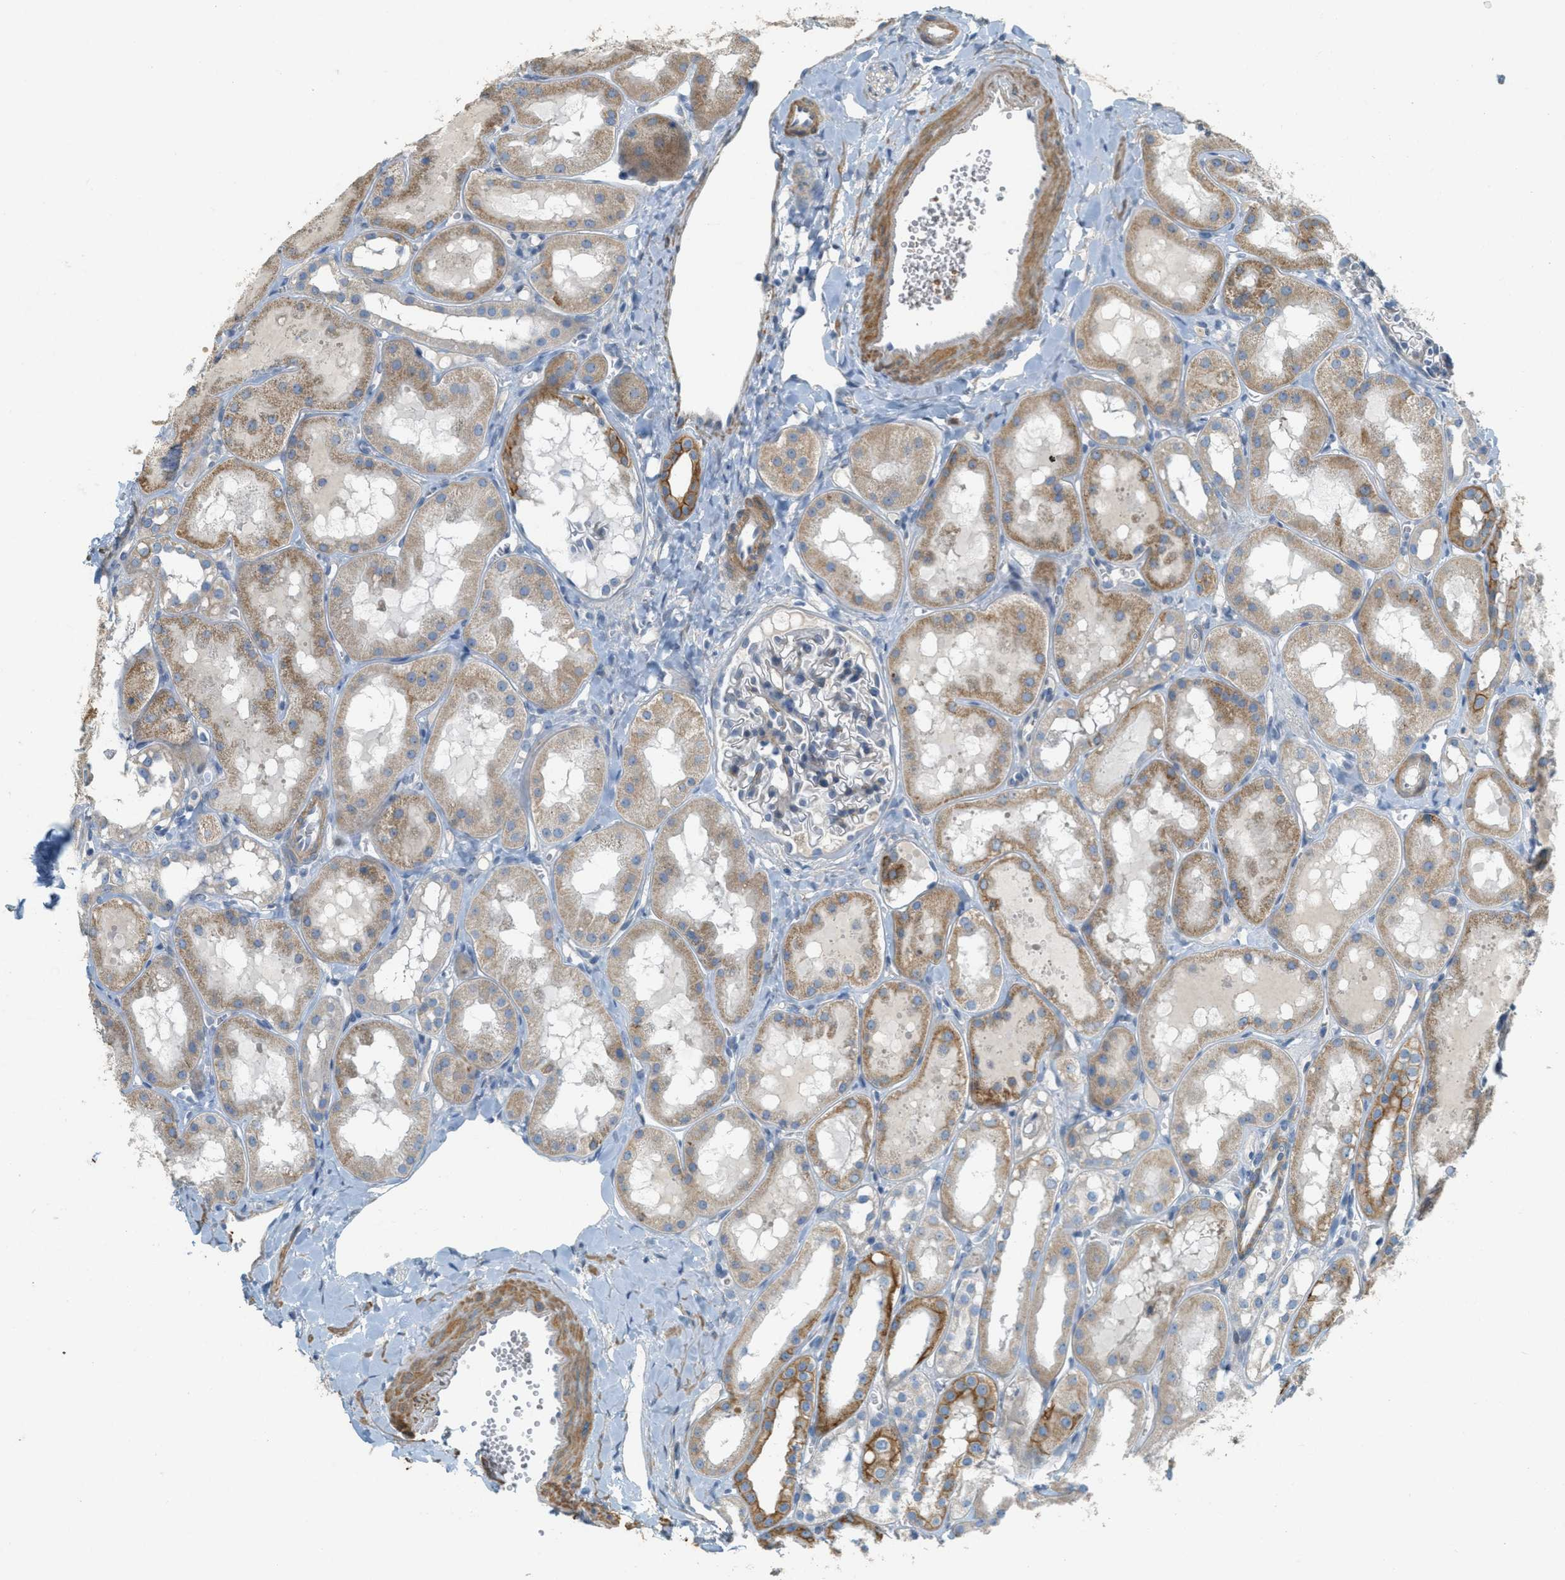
{"staining": {"intensity": "negative", "quantity": "none", "location": "none"}, "tissue": "kidney", "cell_type": "Cells in glomeruli", "image_type": "normal", "snomed": [{"axis": "morphology", "description": "Normal tissue, NOS"}, {"axis": "topography", "description": "Kidney"}, {"axis": "topography", "description": "Urinary bladder"}], "caption": "Immunohistochemical staining of normal human kidney shows no significant expression in cells in glomeruli. The staining was performed using DAB to visualize the protein expression in brown, while the nuclei were stained in blue with hematoxylin (Magnification: 20x).", "gene": "MRS2", "patient": {"sex": "male", "age": 16}}